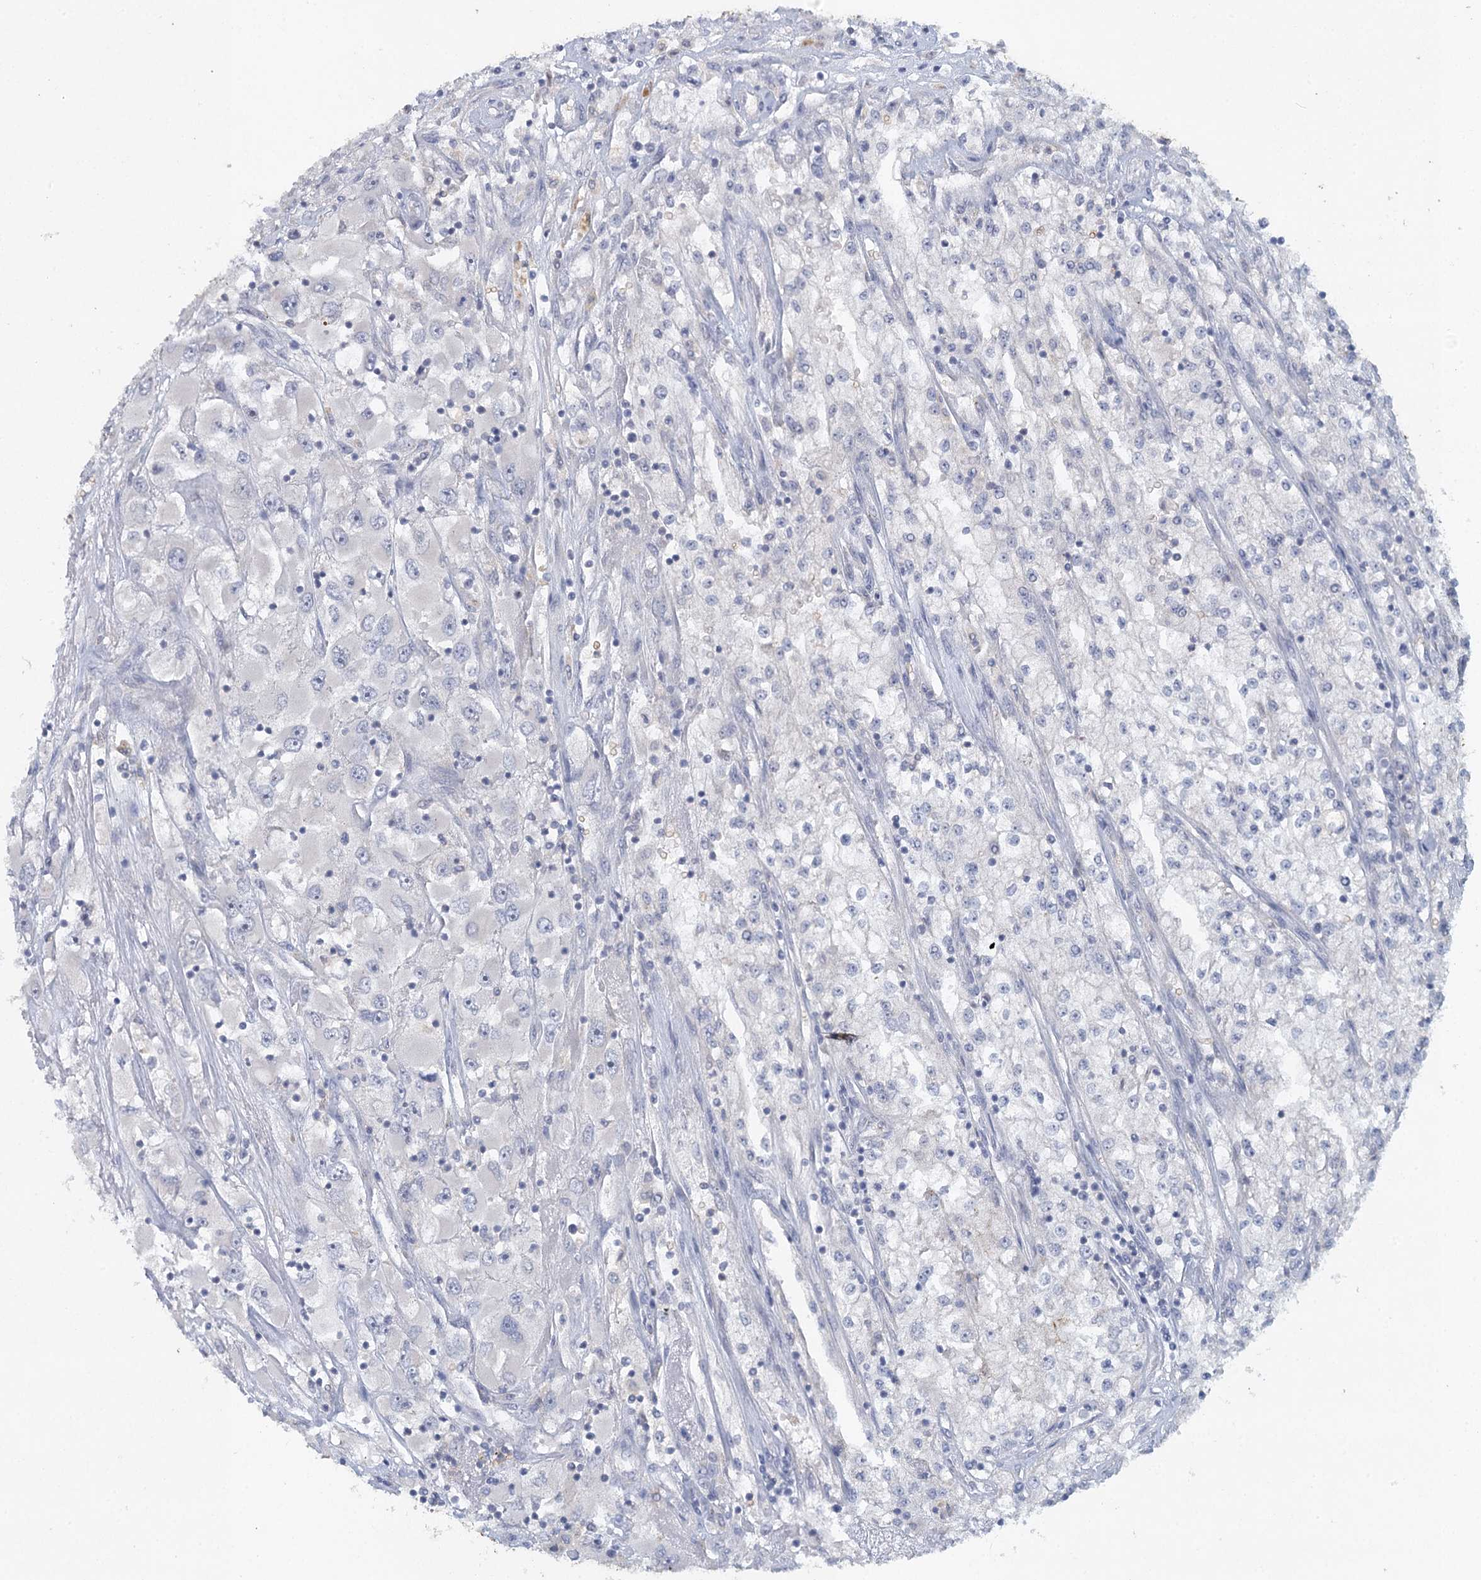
{"staining": {"intensity": "negative", "quantity": "none", "location": "none"}, "tissue": "renal cancer", "cell_type": "Tumor cells", "image_type": "cancer", "snomed": [{"axis": "morphology", "description": "Adenocarcinoma, NOS"}, {"axis": "topography", "description": "Kidney"}], "caption": "Image shows no significant protein staining in tumor cells of adenocarcinoma (renal).", "gene": "MYO7B", "patient": {"sex": "female", "age": 52}}